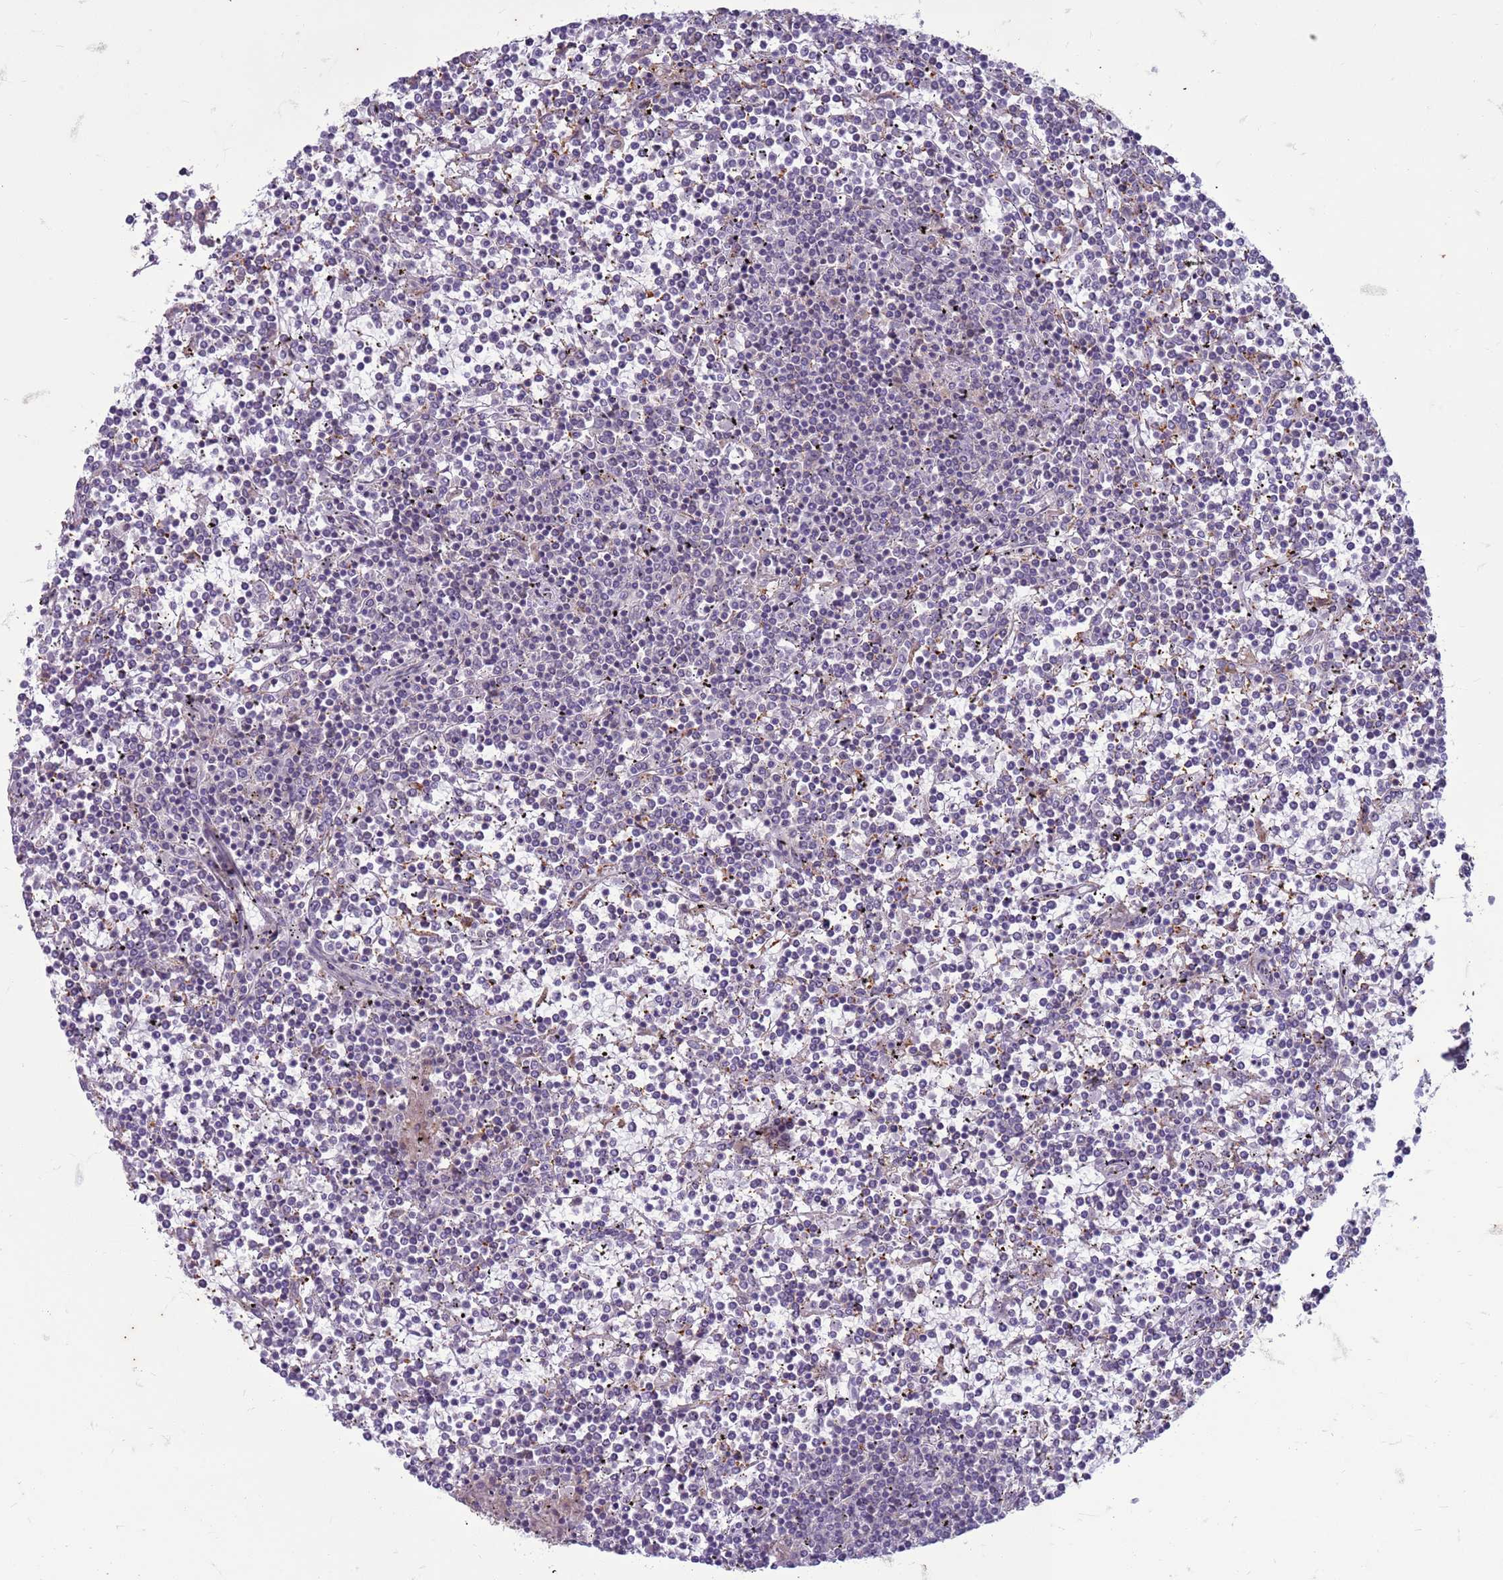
{"staining": {"intensity": "negative", "quantity": "none", "location": "none"}, "tissue": "lymphoma", "cell_type": "Tumor cells", "image_type": "cancer", "snomed": [{"axis": "morphology", "description": "Malignant lymphoma, non-Hodgkin's type, Low grade"}, {"axis": "topography", "description": "Spleen"}], "caption": "High magnification brightfield microscopy of lymphoma stained with DAB (brown) and counterstained with hematoxylin (blue): tumor cells show no significant expression.", "gene": "SLC15A3", "patient": {"sex": "female", "age": 19}}